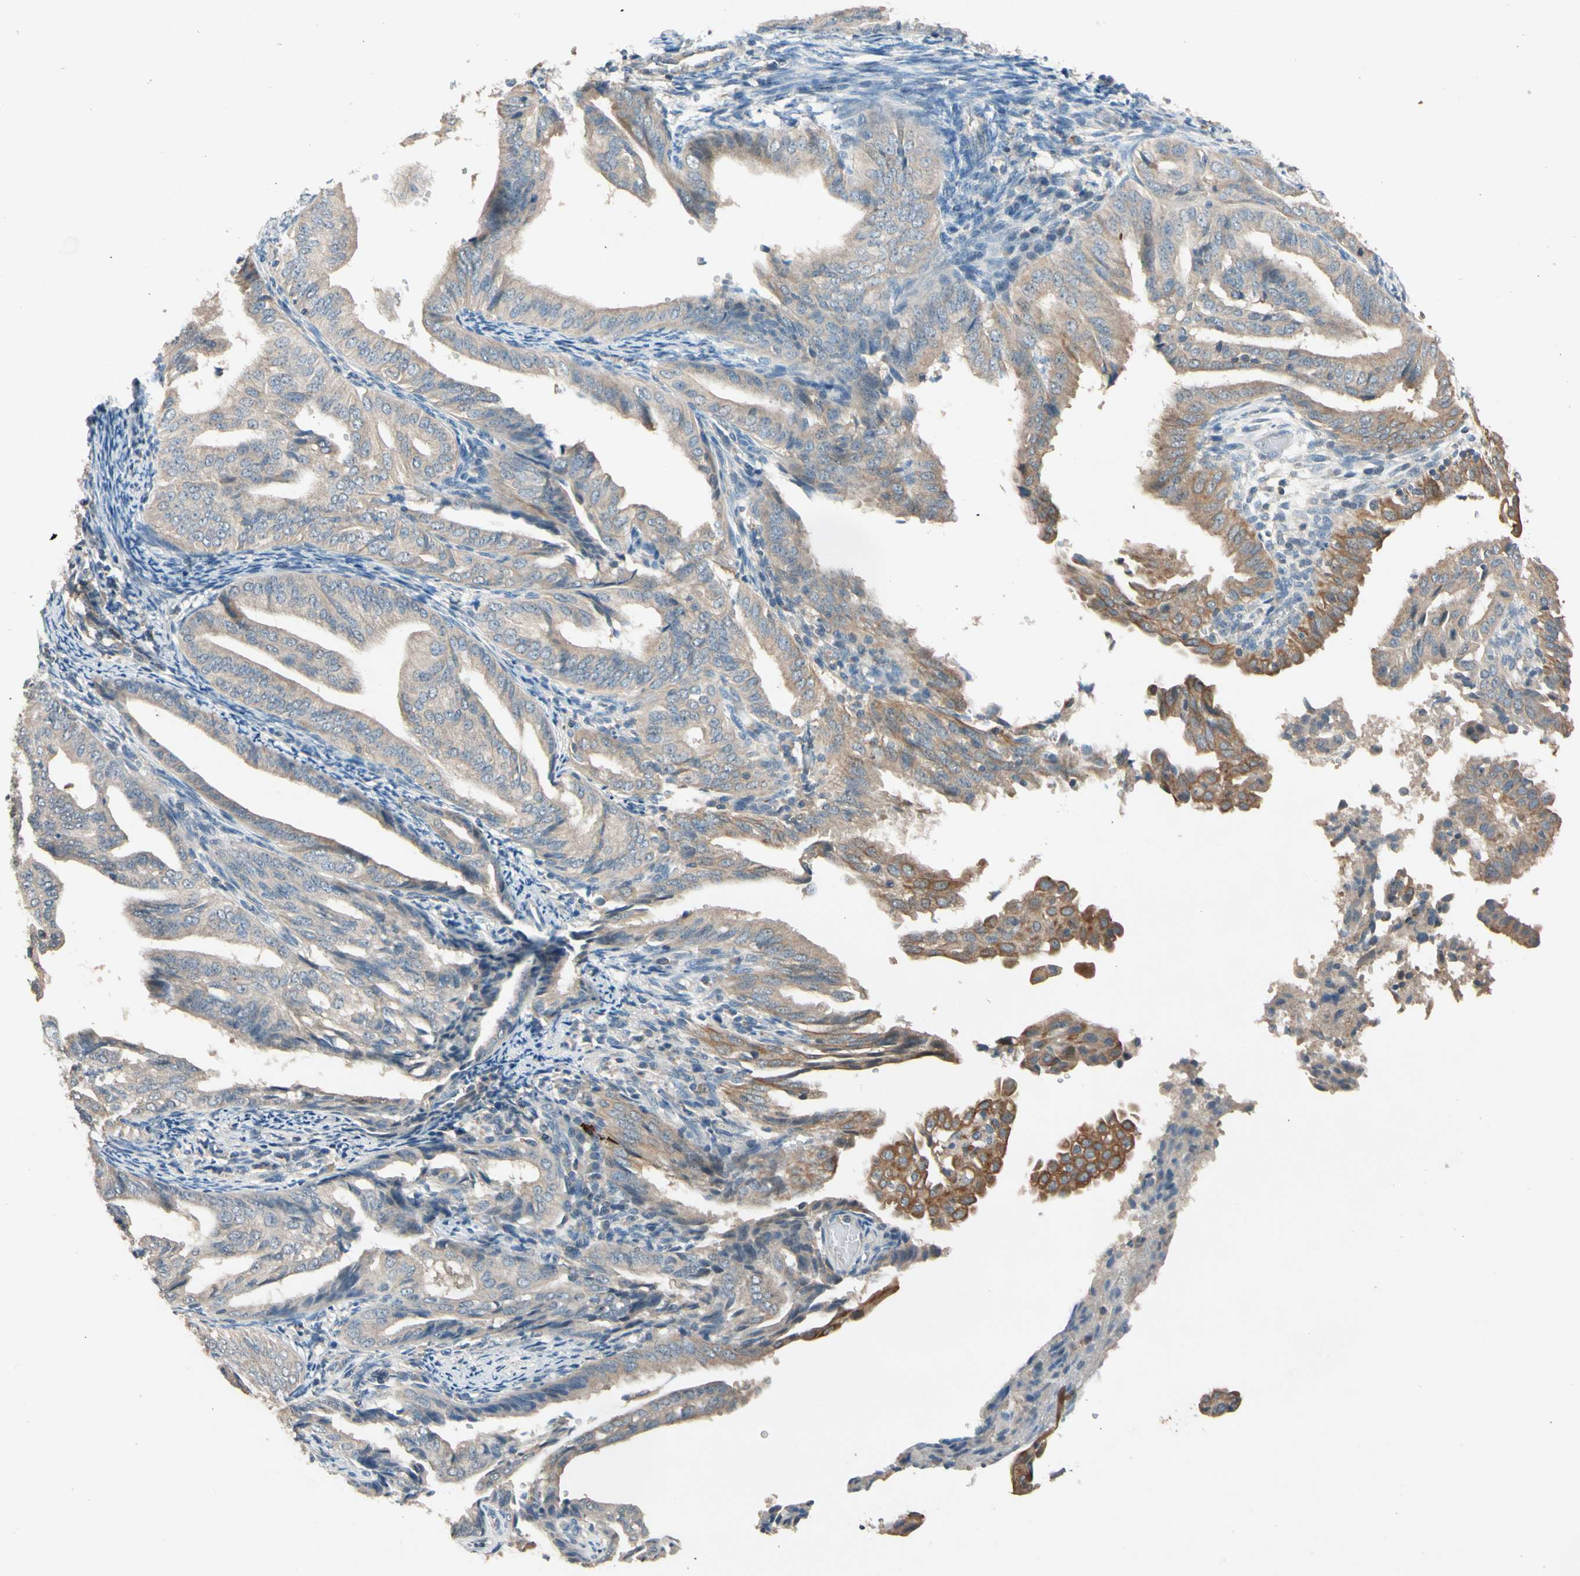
{"staining": {"intensity": "weak", "quantity": "25%-75%", "location": "cytoplasmic/membranous"}, "tissue": "endometrial cancer", "cell_type": "Tumor cells", "image_type": "cancer", "snomed": [{"axis": "morphology", "description": "Adenocarcinoma, NOS"}, {"axis": "topography", "description": "Endometrium"}], "caption": "Protein analysis of endometrial adenocarcinoma tissue reveals weak cytoplasmic/membranous expression in approximately 25%-75% of tumor cells. (Stains: DAB in brown, nuclei in blue, Microscopy: brightfield microscopy at high magnification).", "gene": "MAP3K7", "patient": {"sex": "female", "age": 58}}